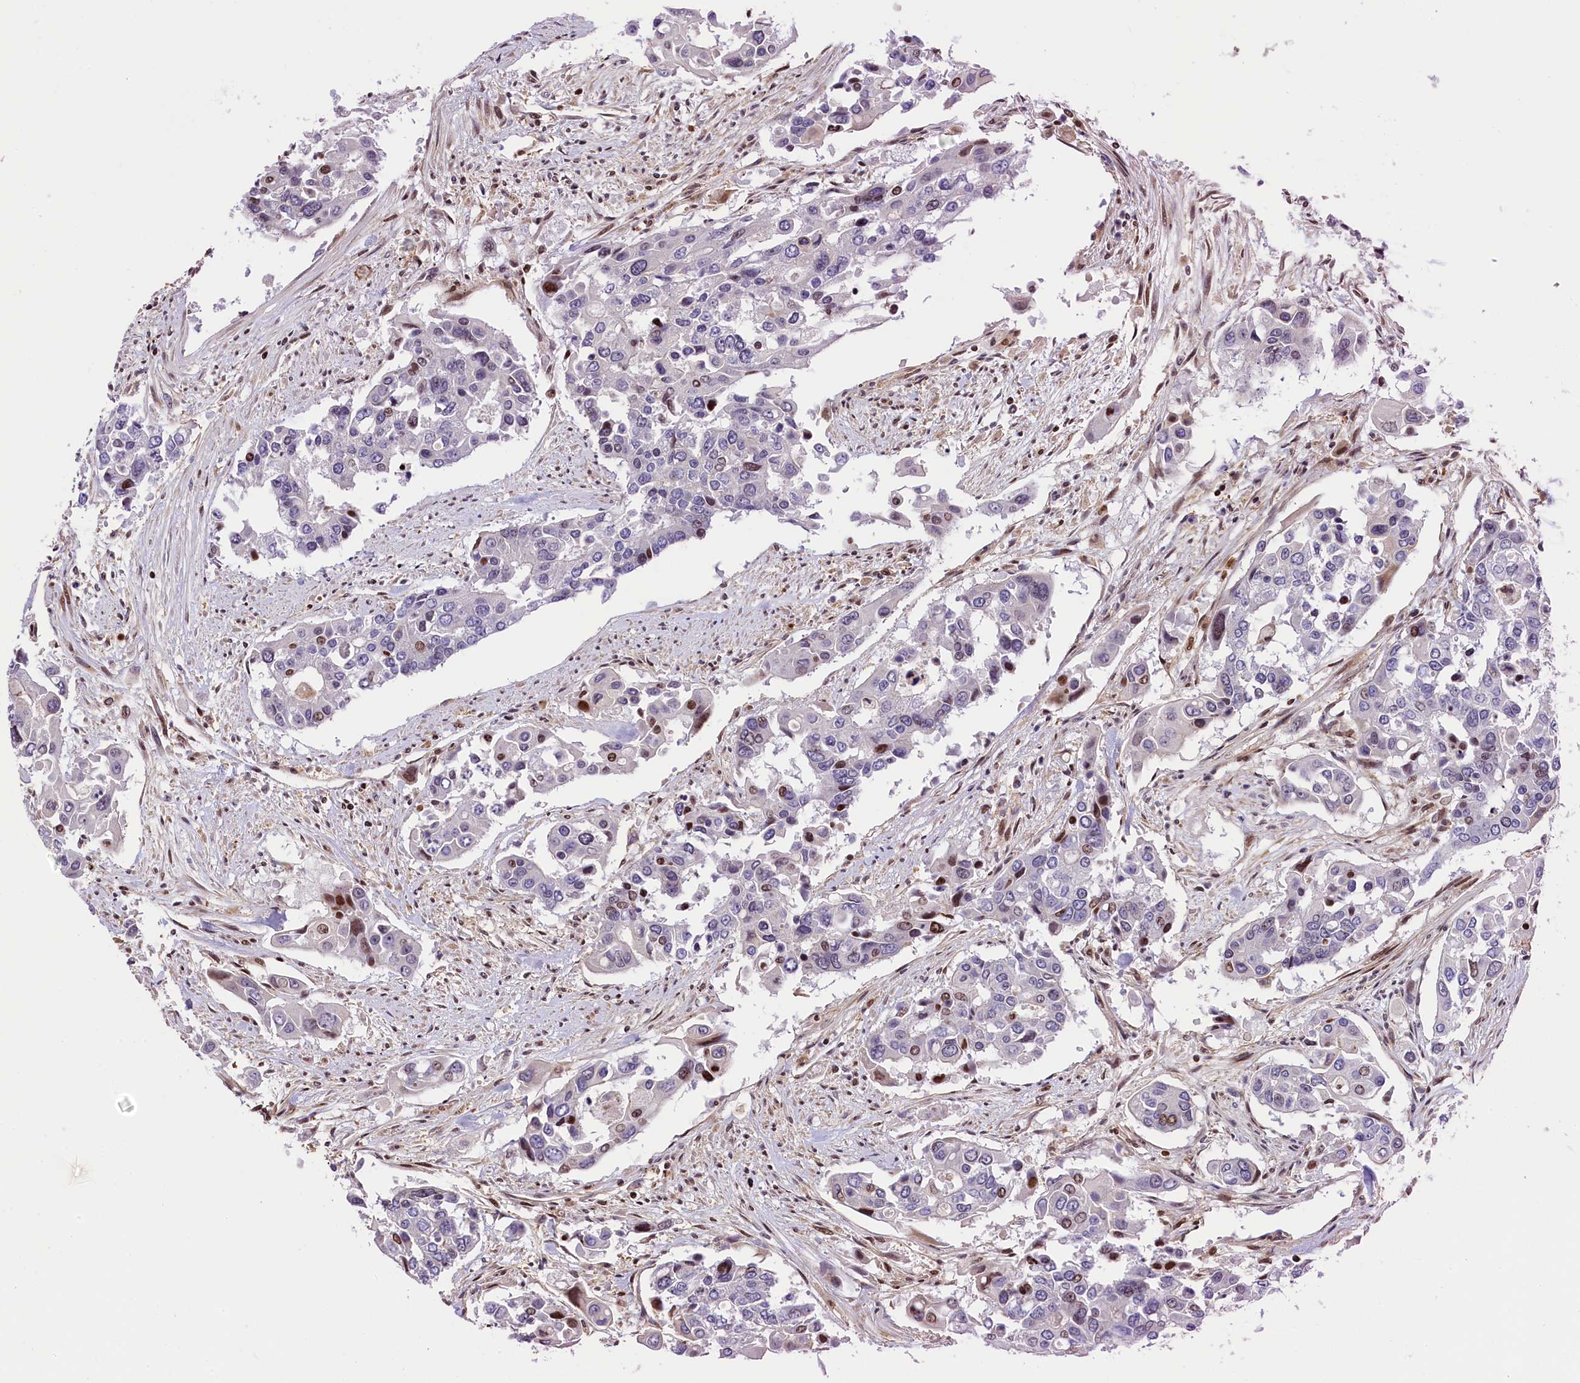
{"staining": {"intensity": "moderate", "quantity": "<25%", "location": "nuclear"}, "tissue": "colorectal cancer", "cell_type": "Tumor cells", "image_type": "cancer", "snomed": [{"axis": "morphology", "description": "Adenocarcinoma, NOS"}, {"axis": "topography", "description": "Colon"}], "caption": "Brown immunohistochemical staining in colorectal cancer reveals moderate nuclear staining in approximately <25% of tumor cells.", "gene": "TGDS", "patient": {"sex": "male", "age": 77}}